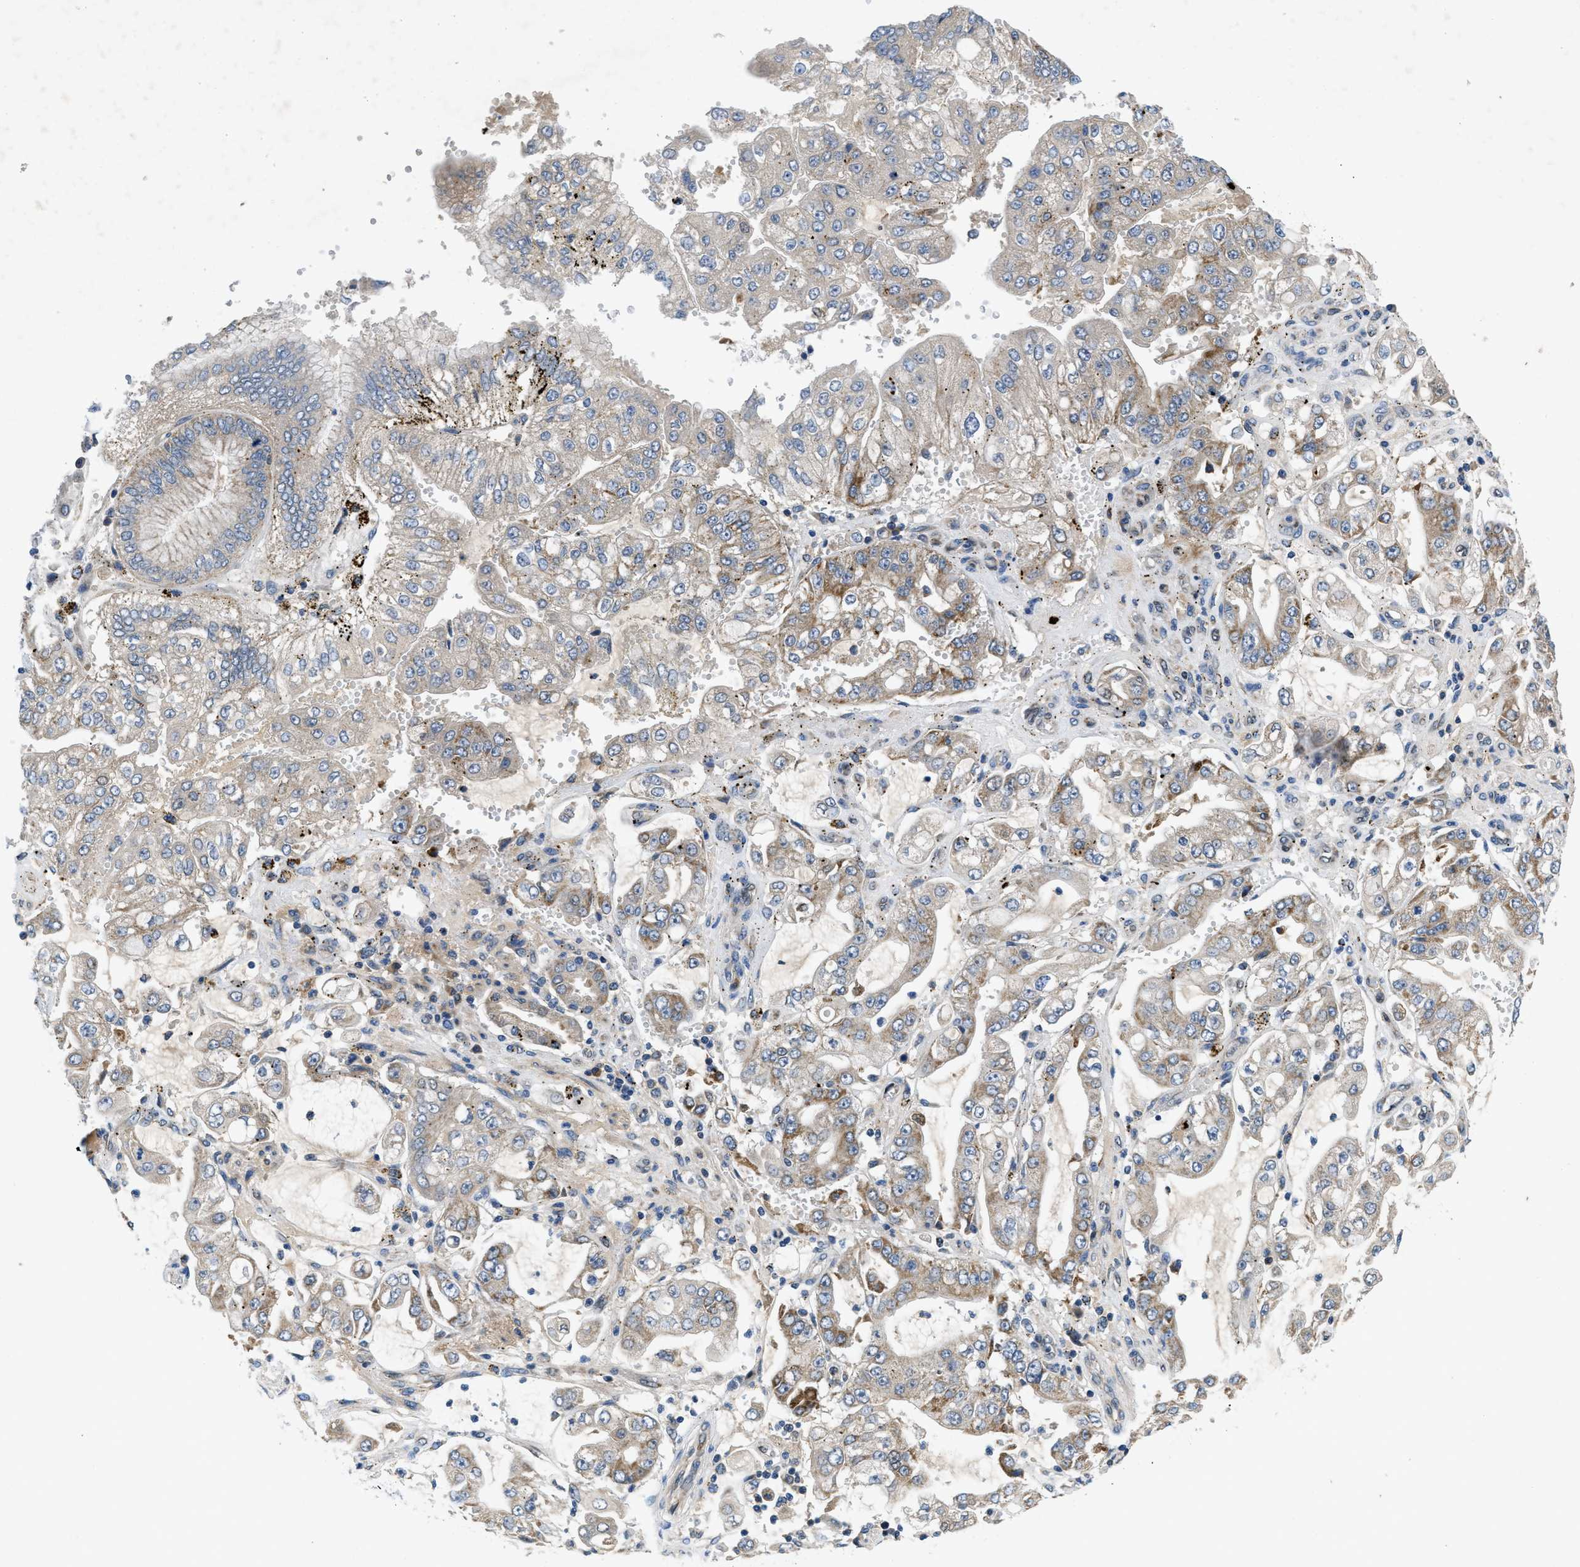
{"staining": {"intensity": "moderate", "quantity": "<25%", "location": "cytoplasmic/membranous"}, "tissue": "stomach cancer", "cell_type": "Tumor cells", "image_type": "cancer", "snomed": [{"axis": "morphology", "description": "Adenocarcinoma, NOS"}, {"axis": "topography", "description": "Stomach"}], "caption": "Stomach cancer tissue displays moderate cytoplasmic/membranous expression in about <25% of tumor cells", "gene": "PNKD", "patient": {"sex": "male", "age": 76}}